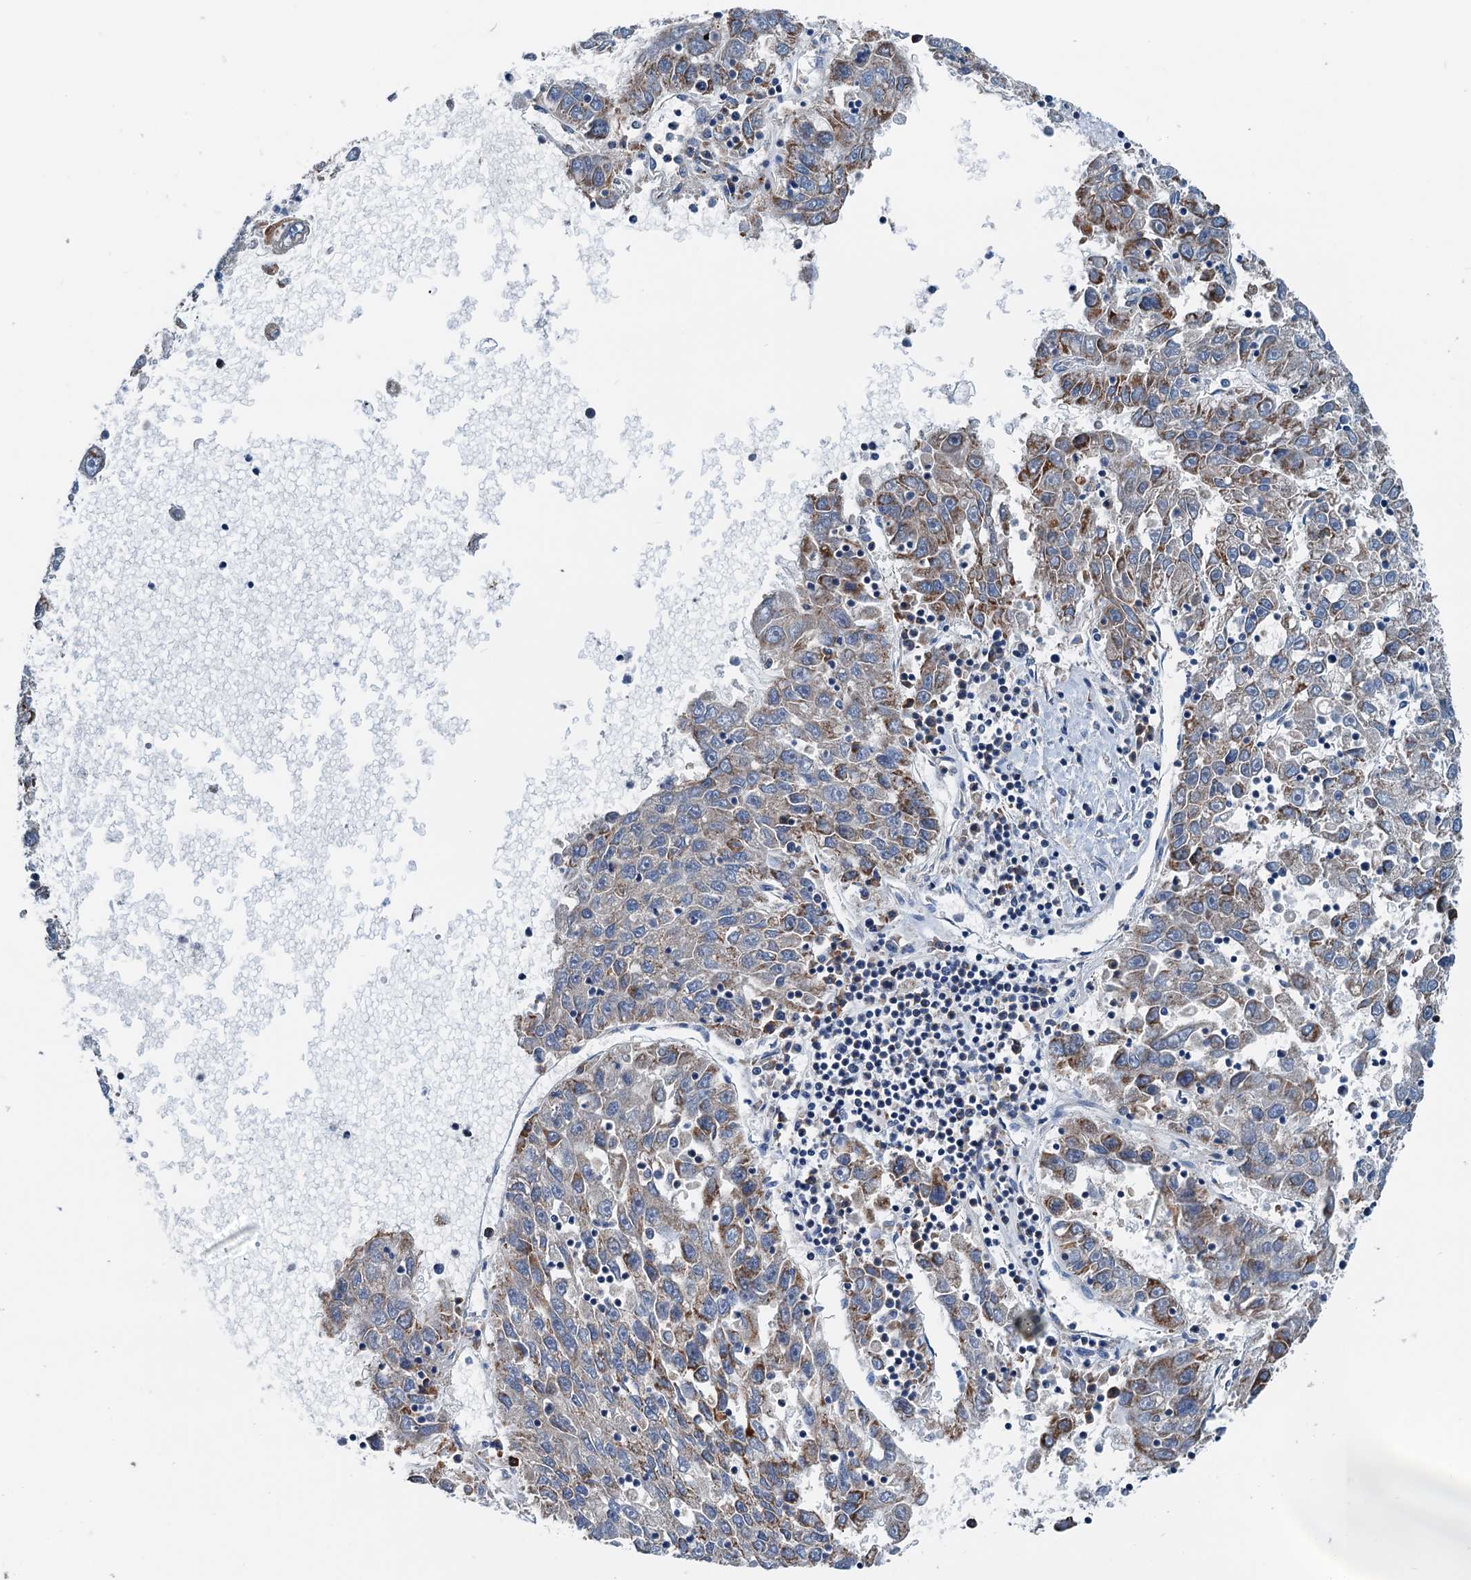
{"staining": {"intensity": "moderate", "quantity": "25%-75%", "location": "cytoplasmic/membranous"}, "tissue": "liver cancer", "cell_type": "Tumor cells", "image_type": "cancer", "snomed": [{"axis": "morphology", "description": "Carcinoma, Hepatocellular, NOS"}, {"axis": "topography", "description": "Liver"}], "caption": "The micrograph demonstrates immunohistochemical staining of hepatocellular carcinoma (liver). There is moderate cytoplasmic/membranous staining is seen in approximately 25%-75% of tumor cells.", "gene": "ELAC1", "patient": {"sex": "male", "age": 49}}